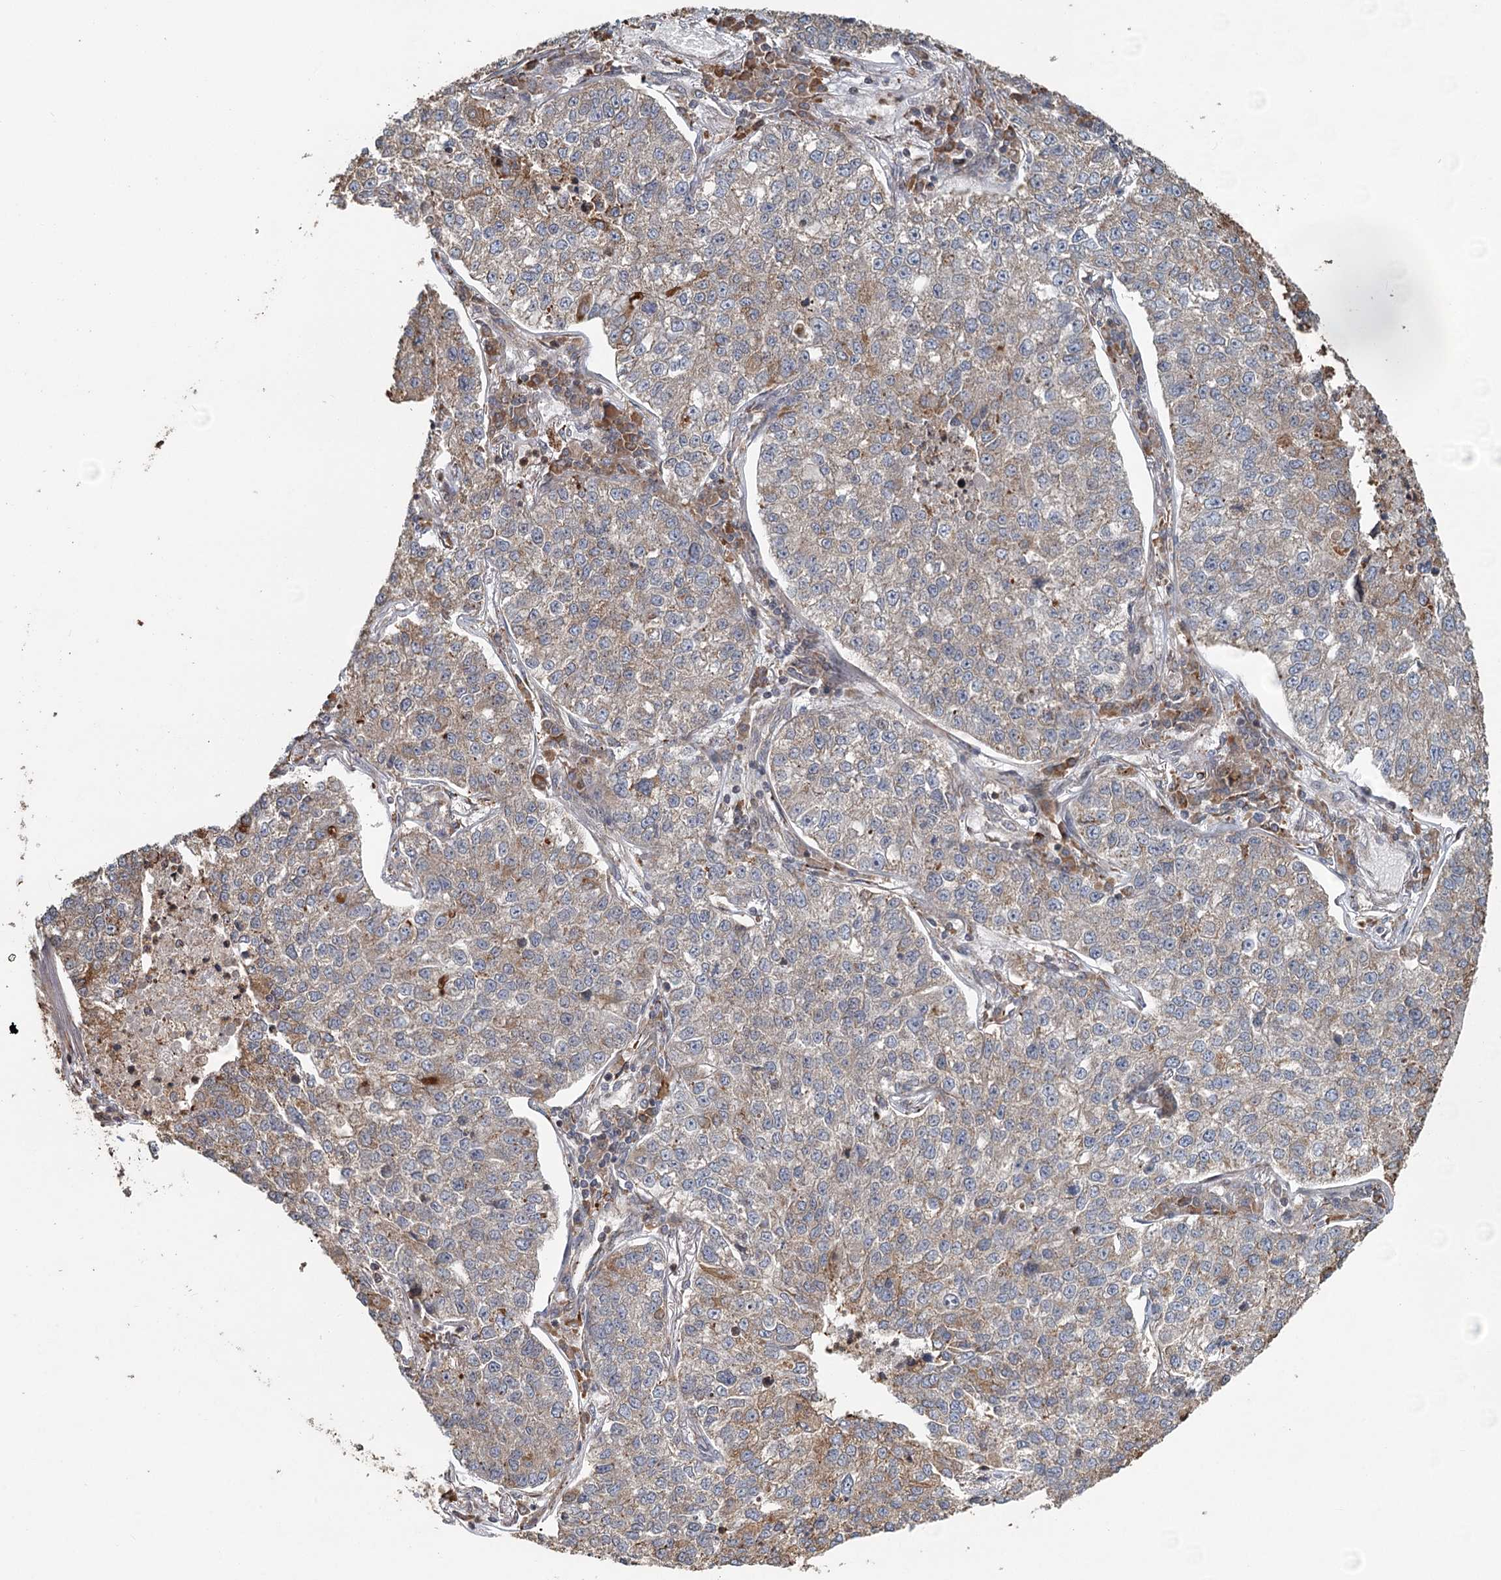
{"staining": {"intensity": "weak", "quantity": "<25%", "location": "cytoplasmic/membranous"}, "tissue": "lung cancer", "cell_type": "Tumor cells", "image_type": "cancer", "snomed": [{"axis": "morphology", "description": "Adenocarcinoma, NOS"}, {"axis": "topography", "description": "Lung"}], "caption": "Immunohistochemistry image of neoplastic tissue: lung cancer (adenocarcinoma) stained with DAB demonstrates no significant protein staining in tumor cells. (Brightfield microscopy of DAB IHC at high magnification).", "gene": "RNF111", "patient": {"sex": "male", "age": 49}}